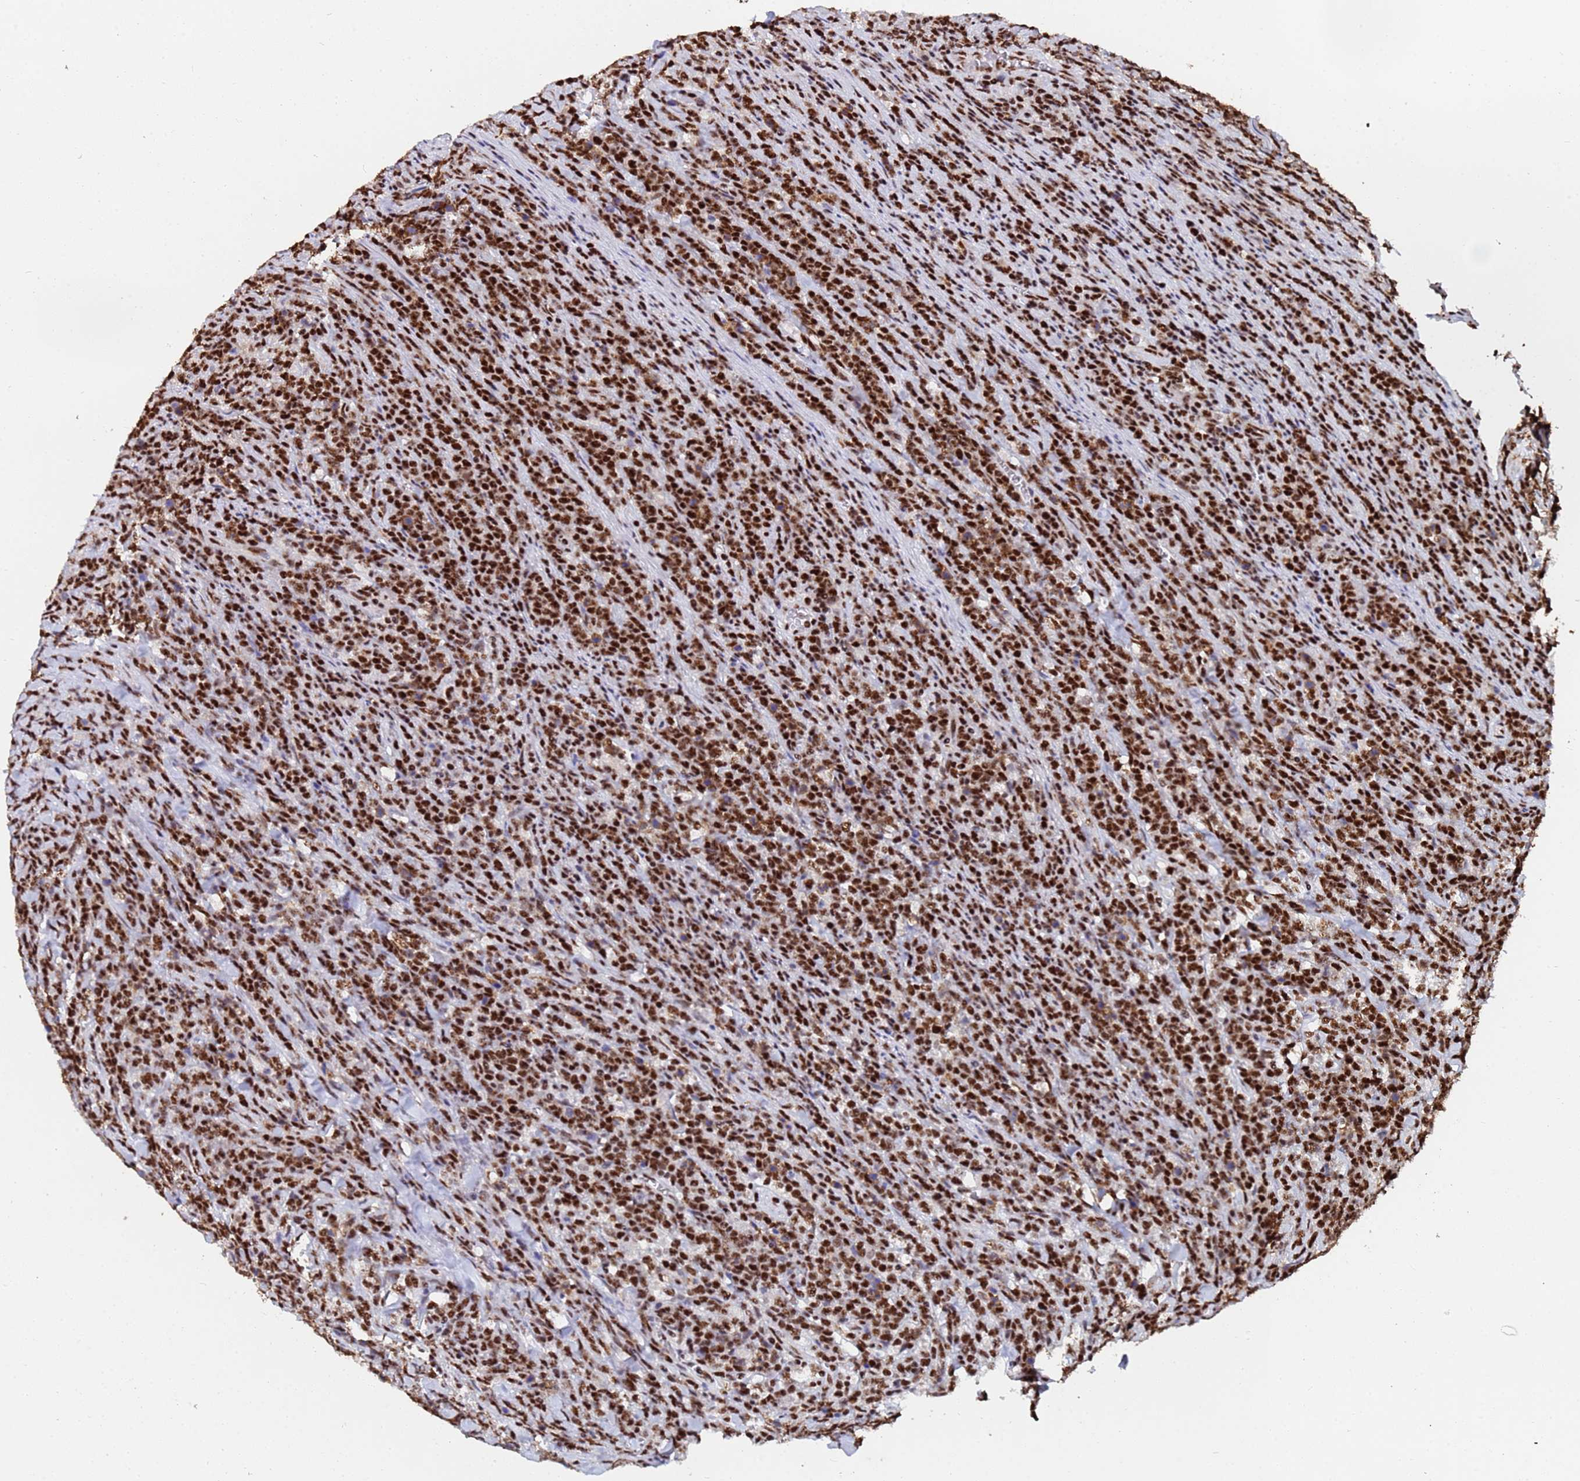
{"staining": {"intensity": "strong", "quantity": ">75%", "location": "nuclear"}, "tissue": "lymphoma", "cell_type": "Tumor cells", "image_type": "cancer", "snomed": [{"axis": "morphology", "description": "Malignant lymphoma, non-Hodgkin's type, High grade"}, {"axis": "topography", "description": "Small intestine"}], "caption": "Approximately >75% of tumor cells in lymphoma reveal strong nuclear protein positivity as visualized by brown immunohistochemical staining.", "gene": "SF3B2", "patient": {"sex": "male", "age": 8}}